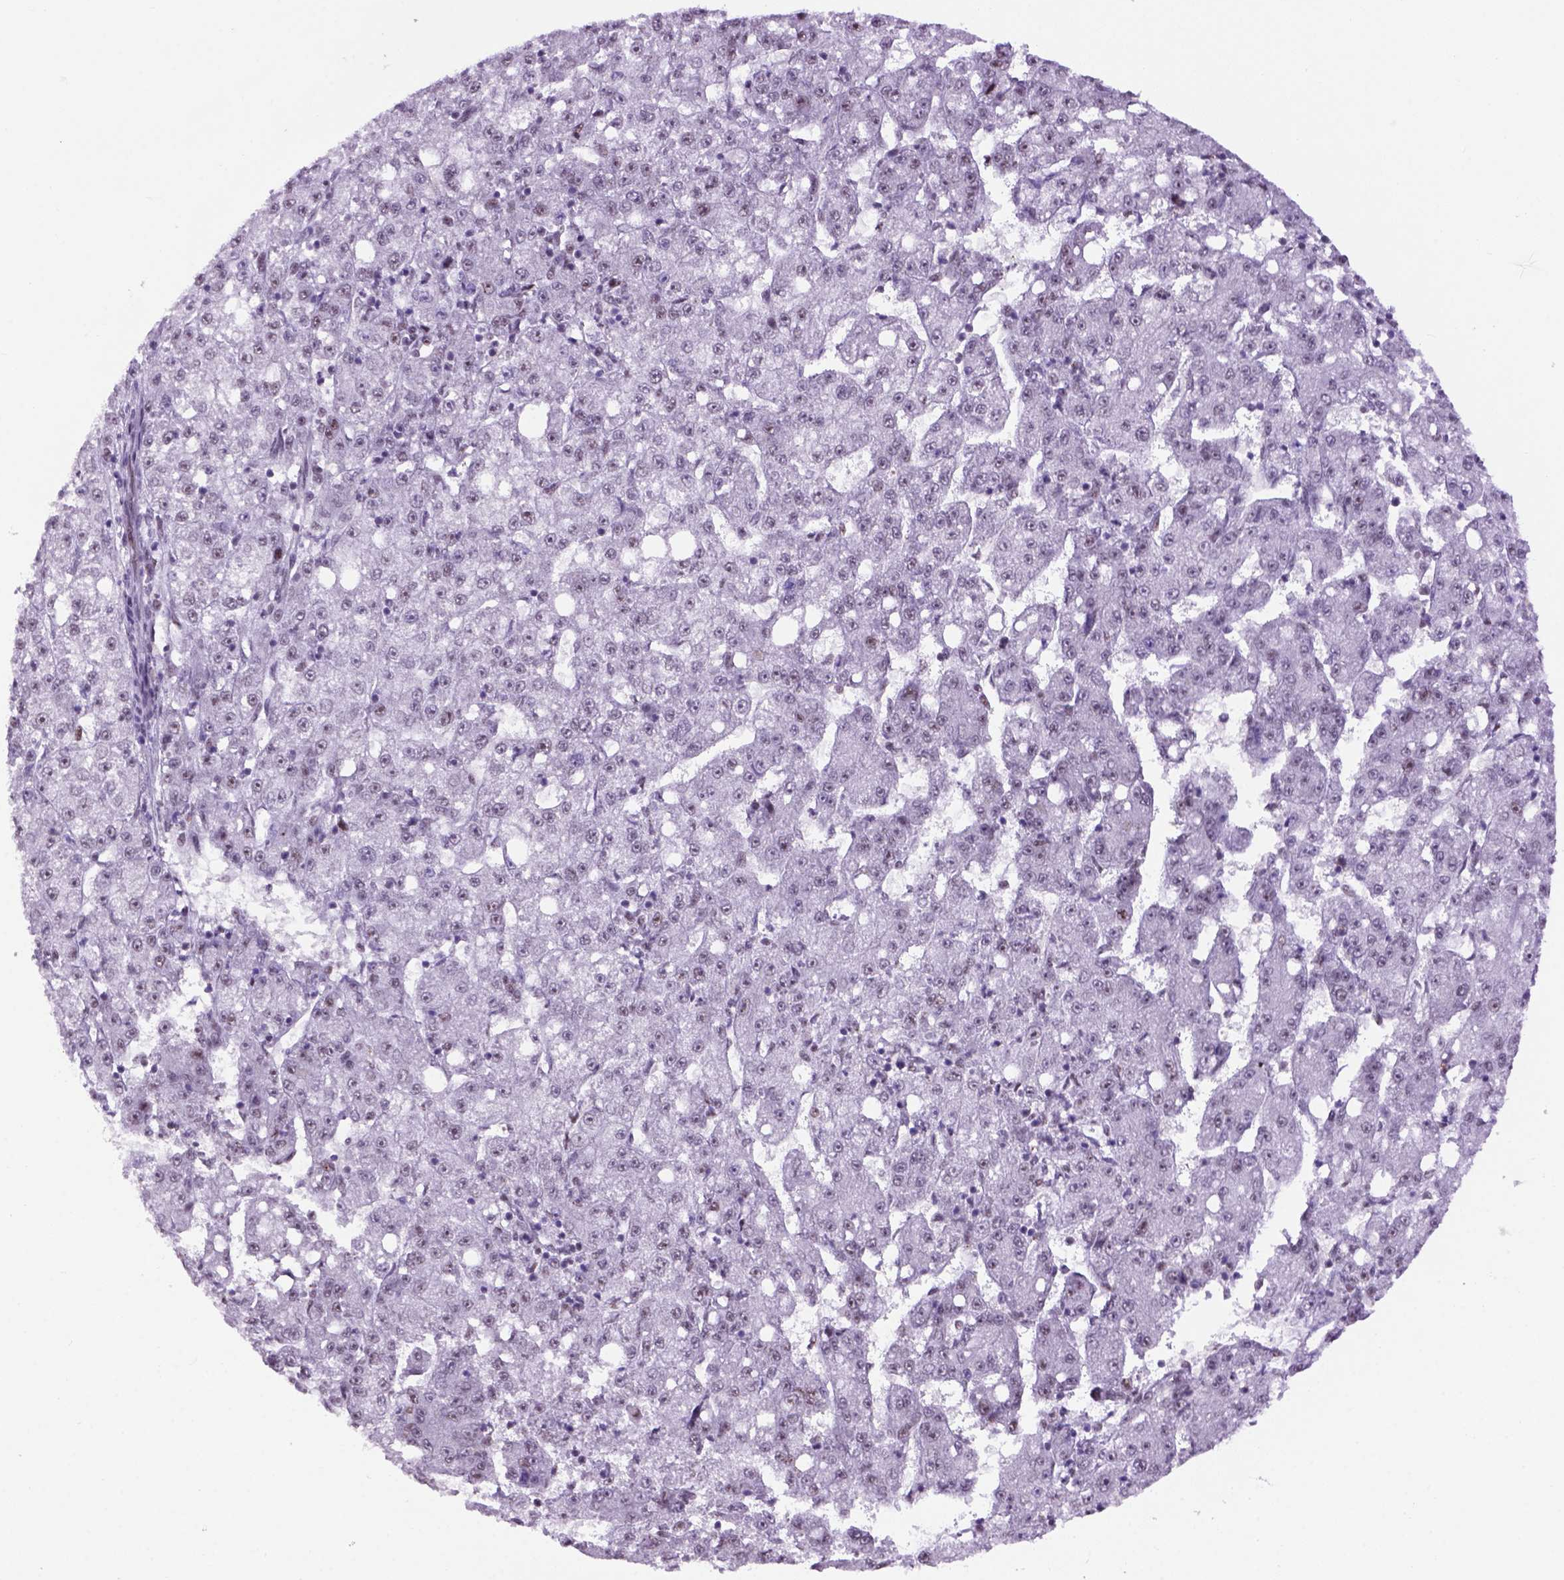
{"staining": {"intensity": "weak", "quantity": "<25%", "location": "nuclear"}, "tissue": "liver cancer", "cell_type": "Tumor cells", "image_type": "cancer", "snomed": [{"axis": "morphology", "description": "Carcinoma, Hepatocellular, NOS"}, {"axis": "topography", "description": "Liver"}], "caption": "The histopathology image exhibits no significant expression in tumor cells of liver cancer (hepatocellular carcinoma).", "gene": "TBPL1", "patient": {"sex": "female", "age": 65}}